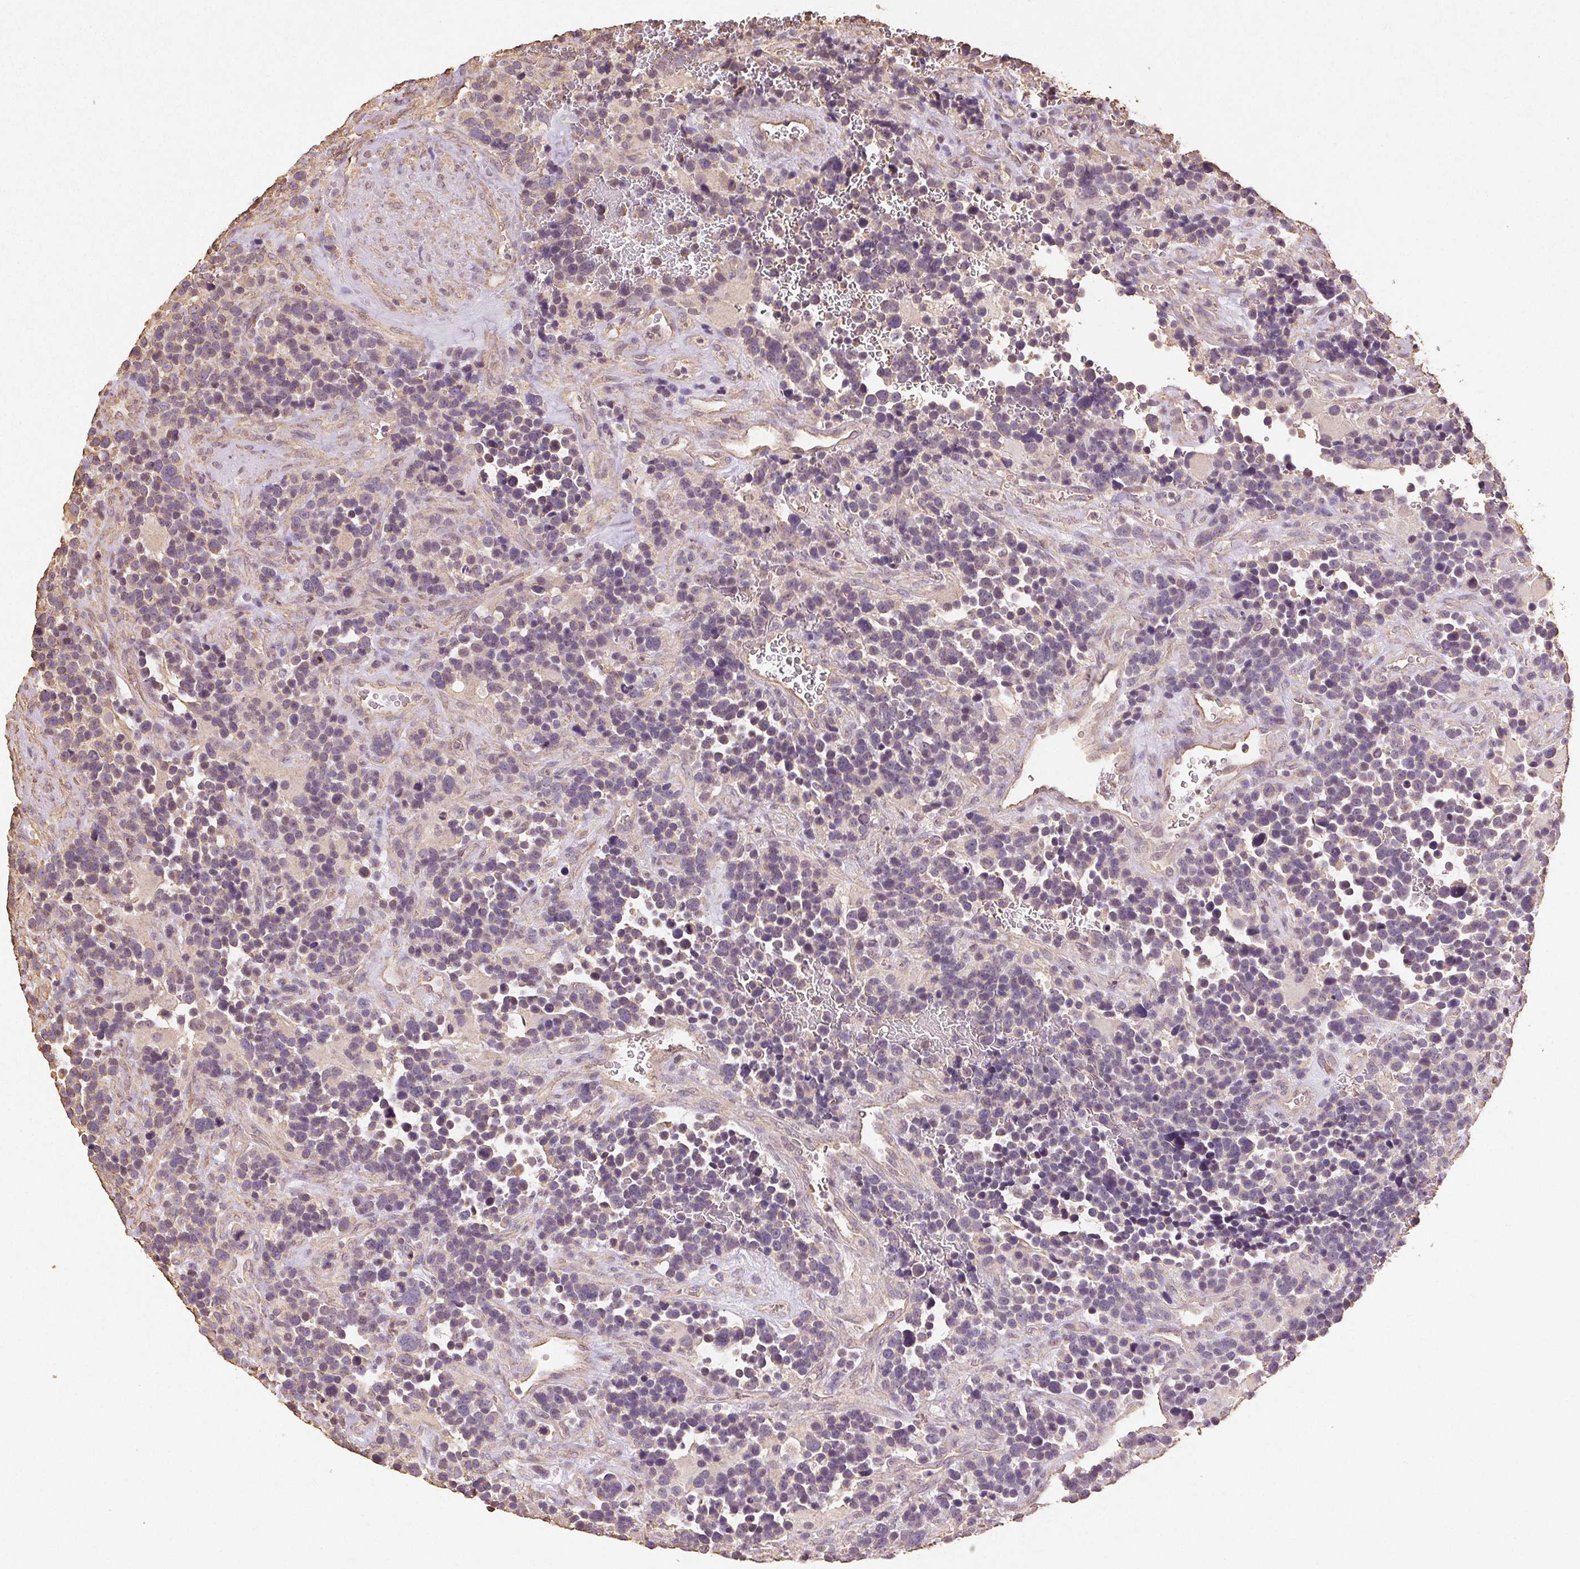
{"staining": {"intensity": "negative", "quantity": "none", "location": "none"}, "tissue": "glioma", "cell_type": "Tumor cells", "image_type": "cancer", "snomed": [{"axis": "morphology", "description": "Glioma, malignant, High grade"}, {"axis": "topography", "description": "Brain"}], "caption": "High power microscopy histopathology image of an immunohistochemistry (IHC) micrograph of glioma, revealing no significant positivity in tumor cells.", "gene": "COL7A1", "patient": {"sex": "male", "age": 33}}